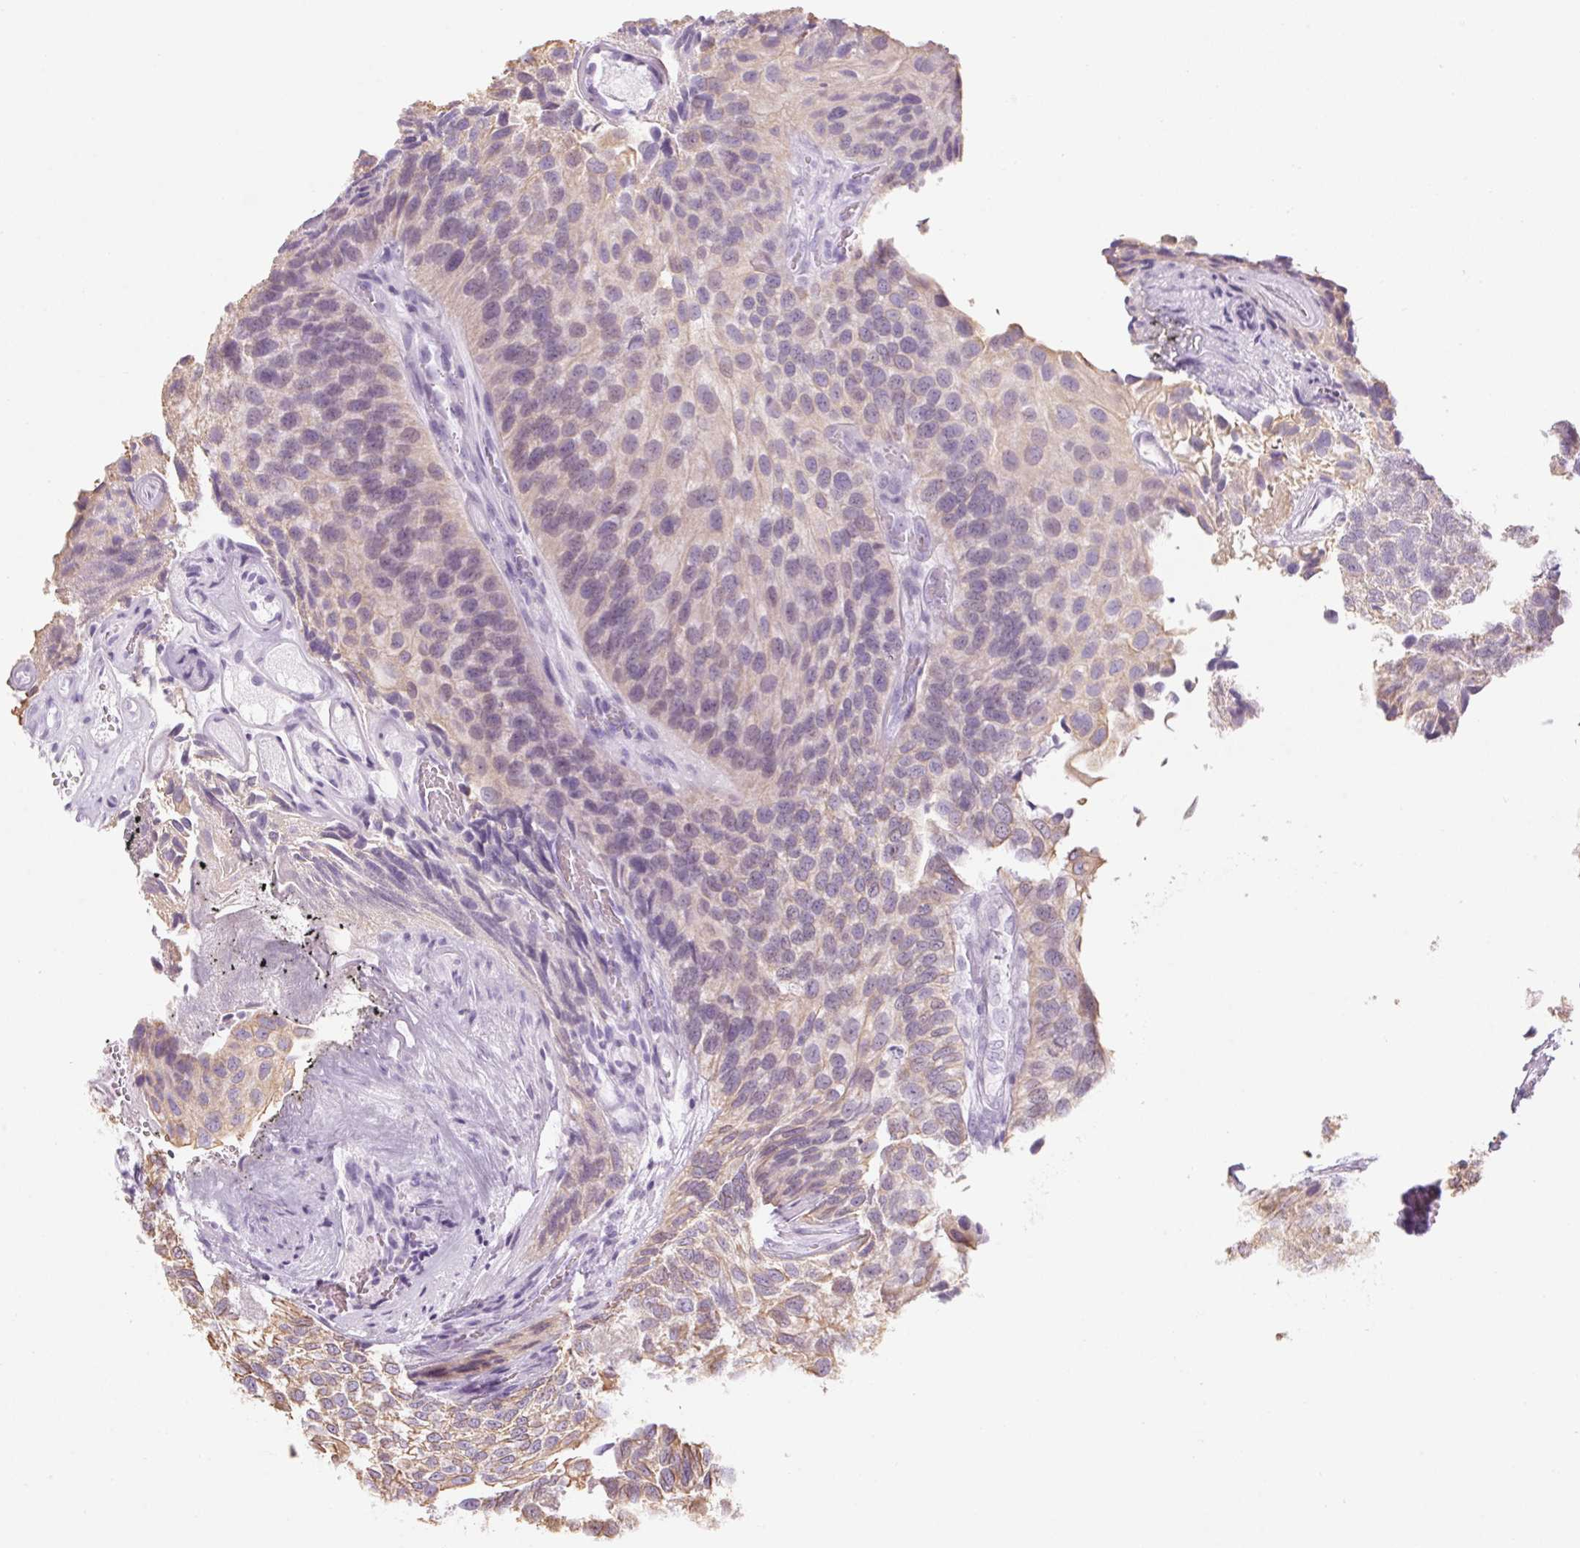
{"staining": {"intensity": "weak", "quantity": ">75%", "location": "cytoplasmic/membranous"}, "tissue": "urothelial cancer", "cell_type": "Tumor cells", "image_type": "cancer", "snomed": [{"axis": "morphology", "description": "Urothelial carcinoma, NOS"}, {"axis": "topography", "description": "Urinary bladder"}], "caption": "This photomicrograph exhibits immunohistochemistry (IHC) staining of urothelial cancer, with low weak cytoplasmic/membranous staining in about >75% of tumor cells.", "gene": "RPTN", "patient": {"sex": "male", "age": 87}}